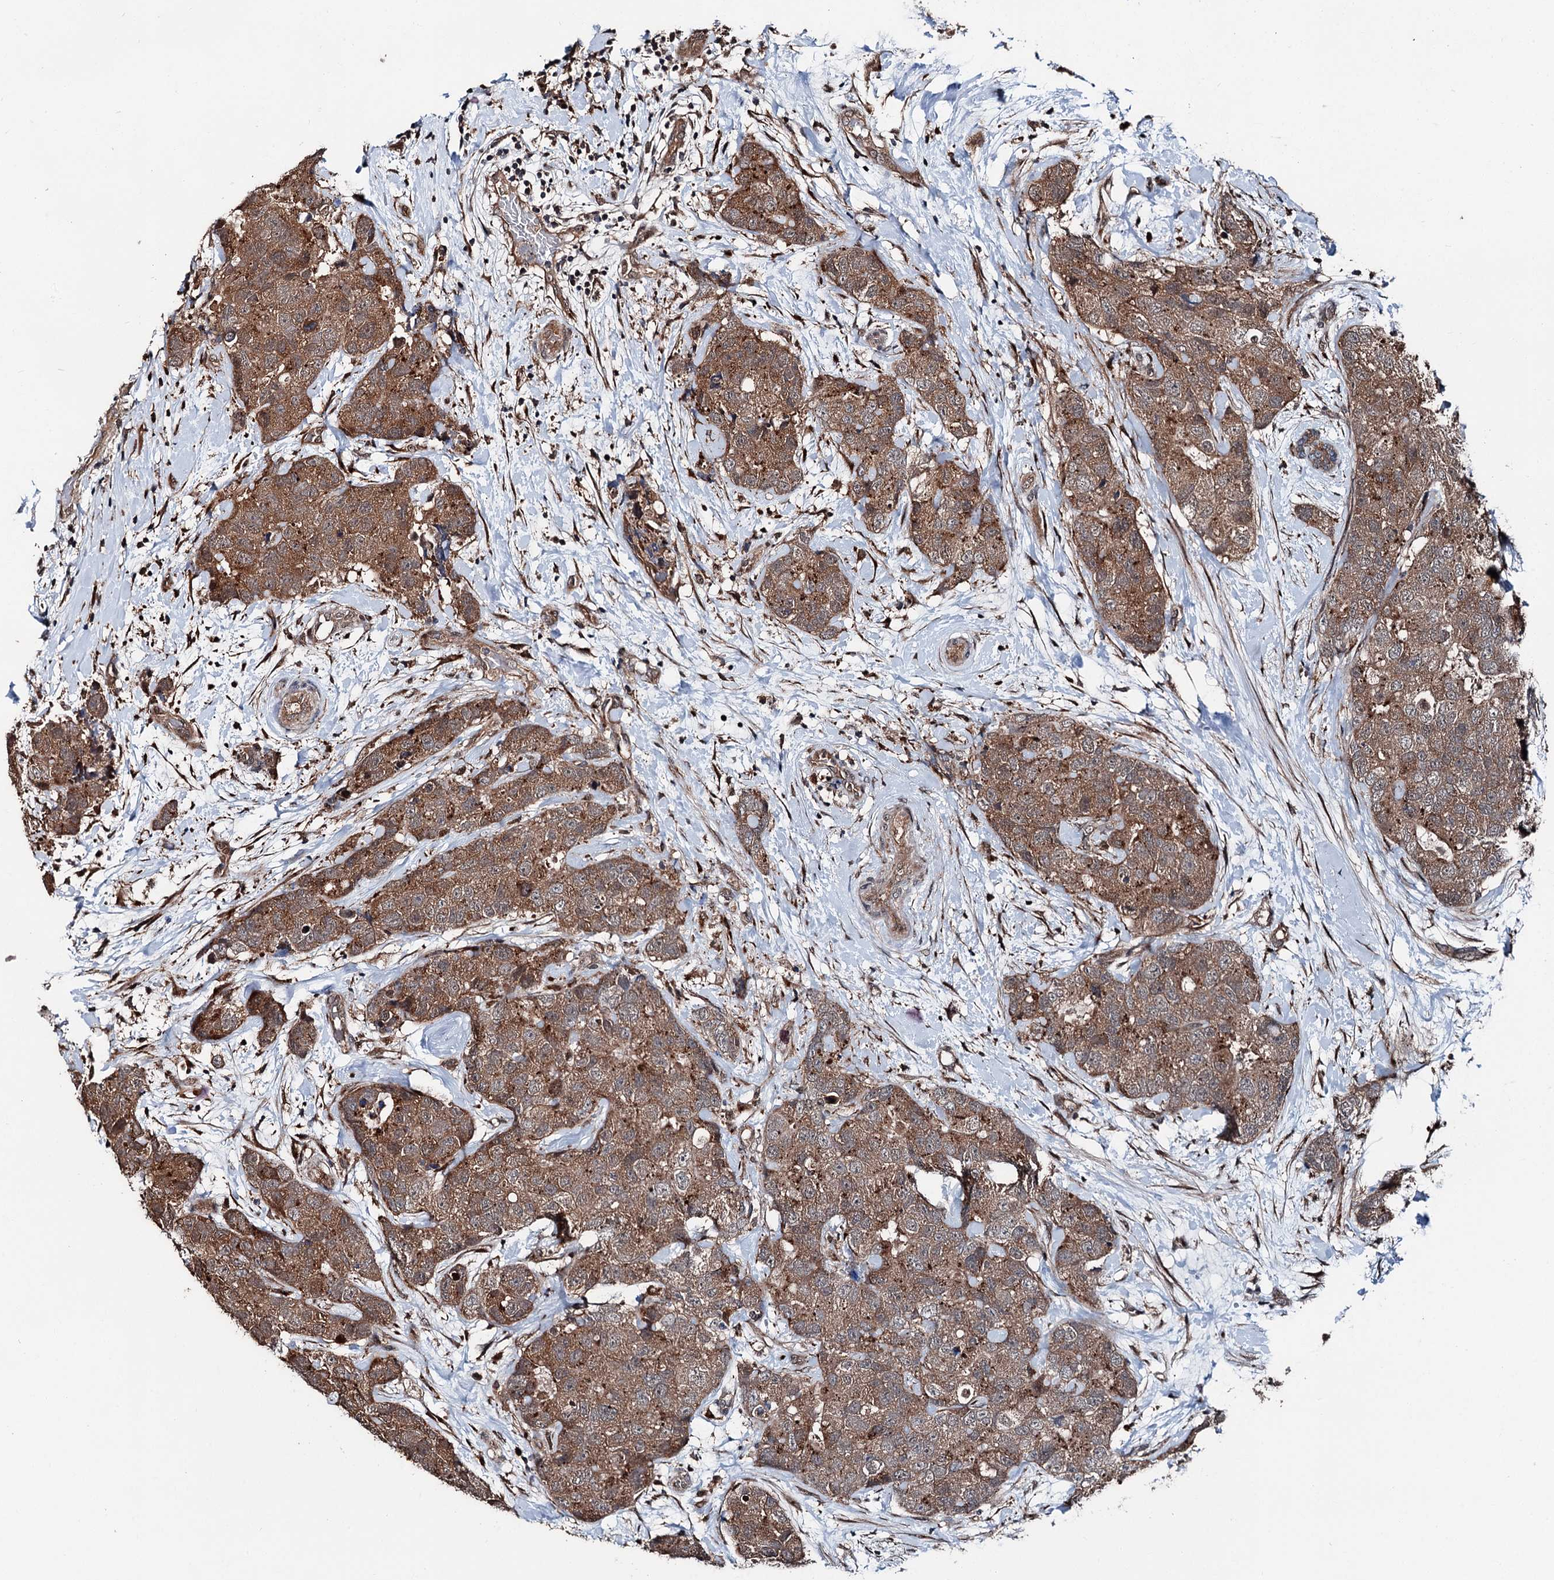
{"staining": {"intensity": "moderate", "quantity": ">75%", "location": "cytoplasmic/membranous"}, "tissue": "breast cancer", "cell_type": "Tumor cells", "image_type": "cancer", "snomed": [{"axis": "morphology", "description": "Duct carcinoma"}, {"axis": "topography", "description": "Breast"}], "caption": "Protein analysis of breast invasive ductal carcinoma tissue reveals moderate cytoplasmic/membranous positivity in about >75% of tumor cells.", "gene": "PSMD13", "patient": {"sex": "female", "age": 62}}